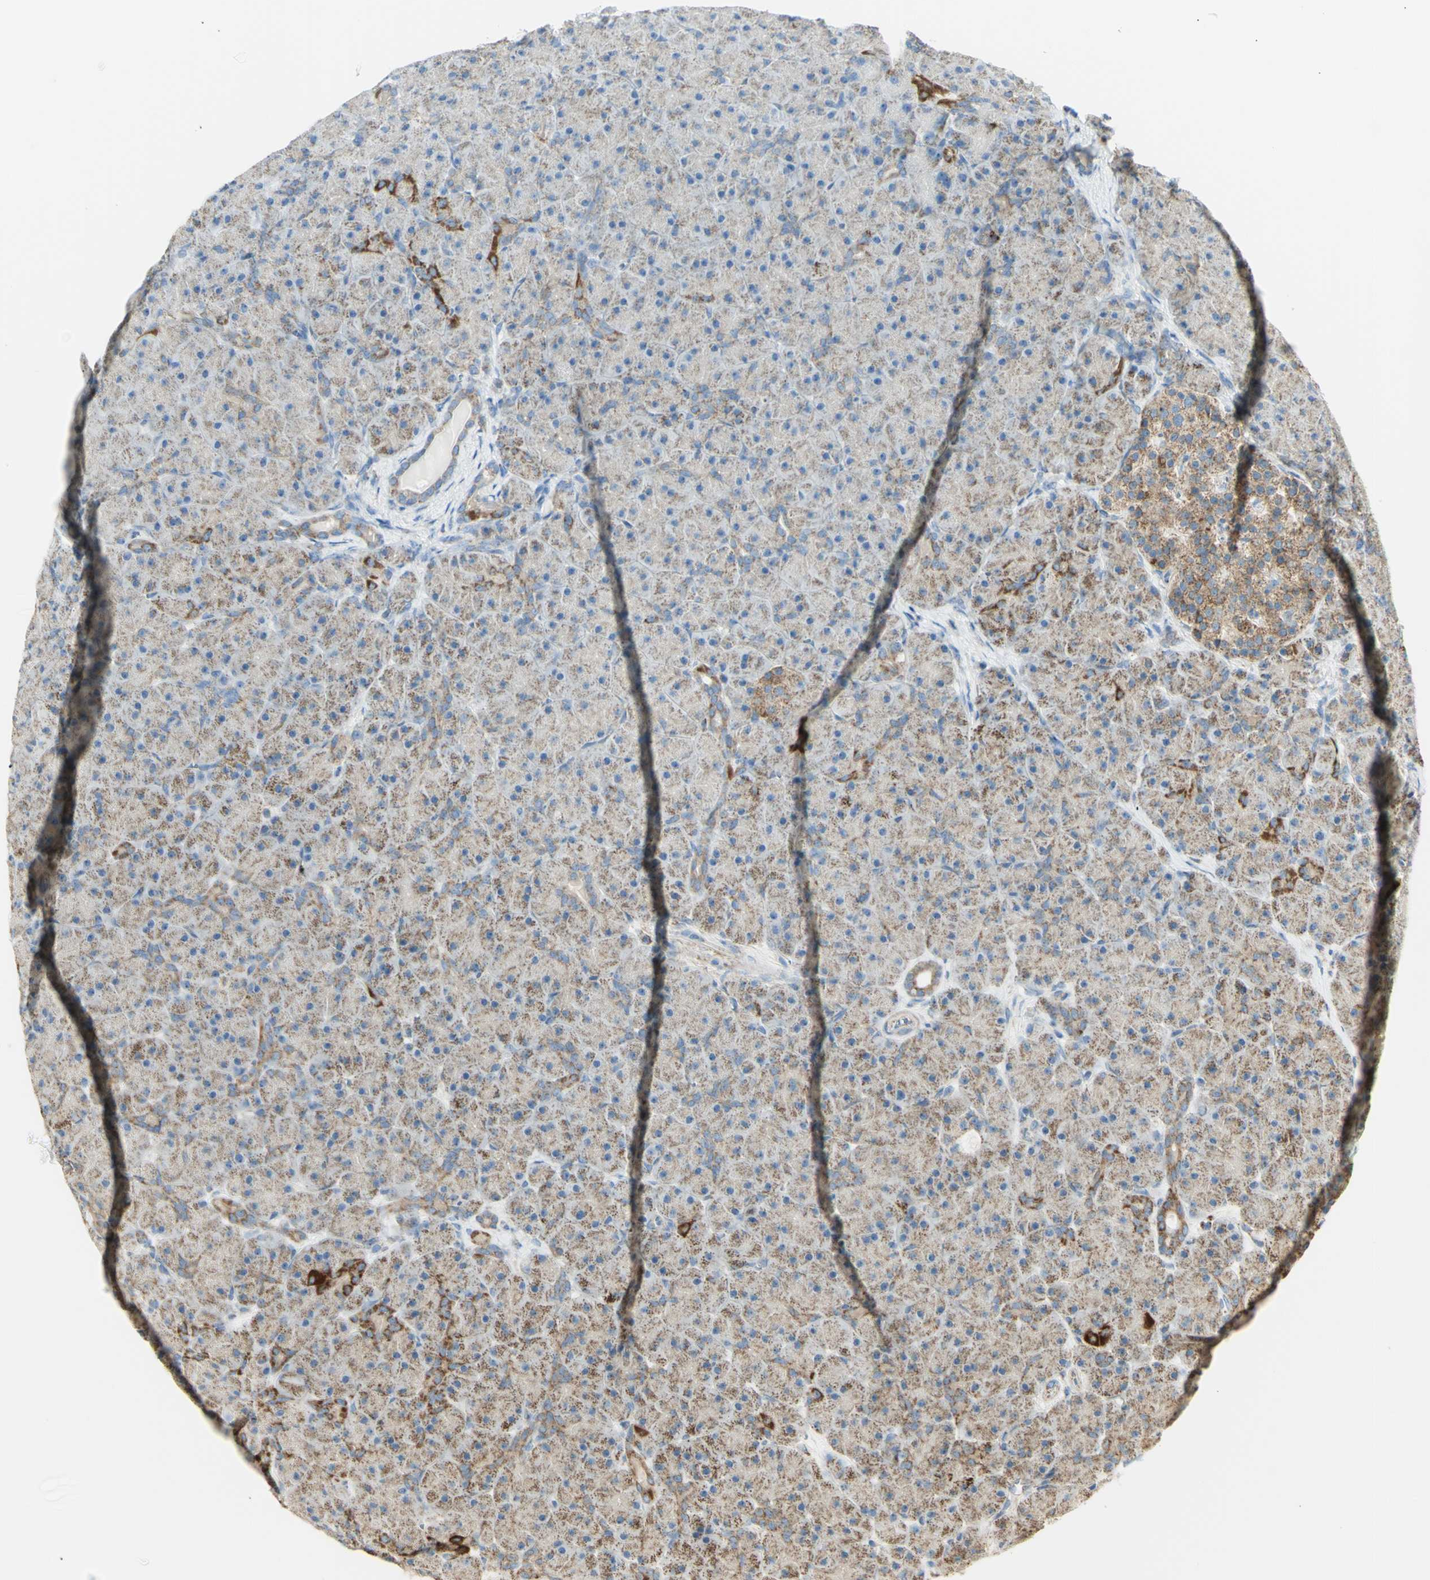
{"staining": {"intensity": "moderate", "quantity": ">75%", "location": "cytoplasmic/membranous"}, "tissue": "pancreas", "cell_type": "Exocrine glandular cells", "image_type": "normal", "snomed": [{"axis": "morphology", "description": "Normal tissue, NOS"}, {"axis": "topography", "description": "Pancreas"}], "caption": "Immunohistochemistry of benign human pancreas displays medium levels of moderate cytoplasmic/membranous positivity in about >75% of exocrine glandular cells.", "gene": "LETM1", "patient": {"sex": "male", "age": 66}}